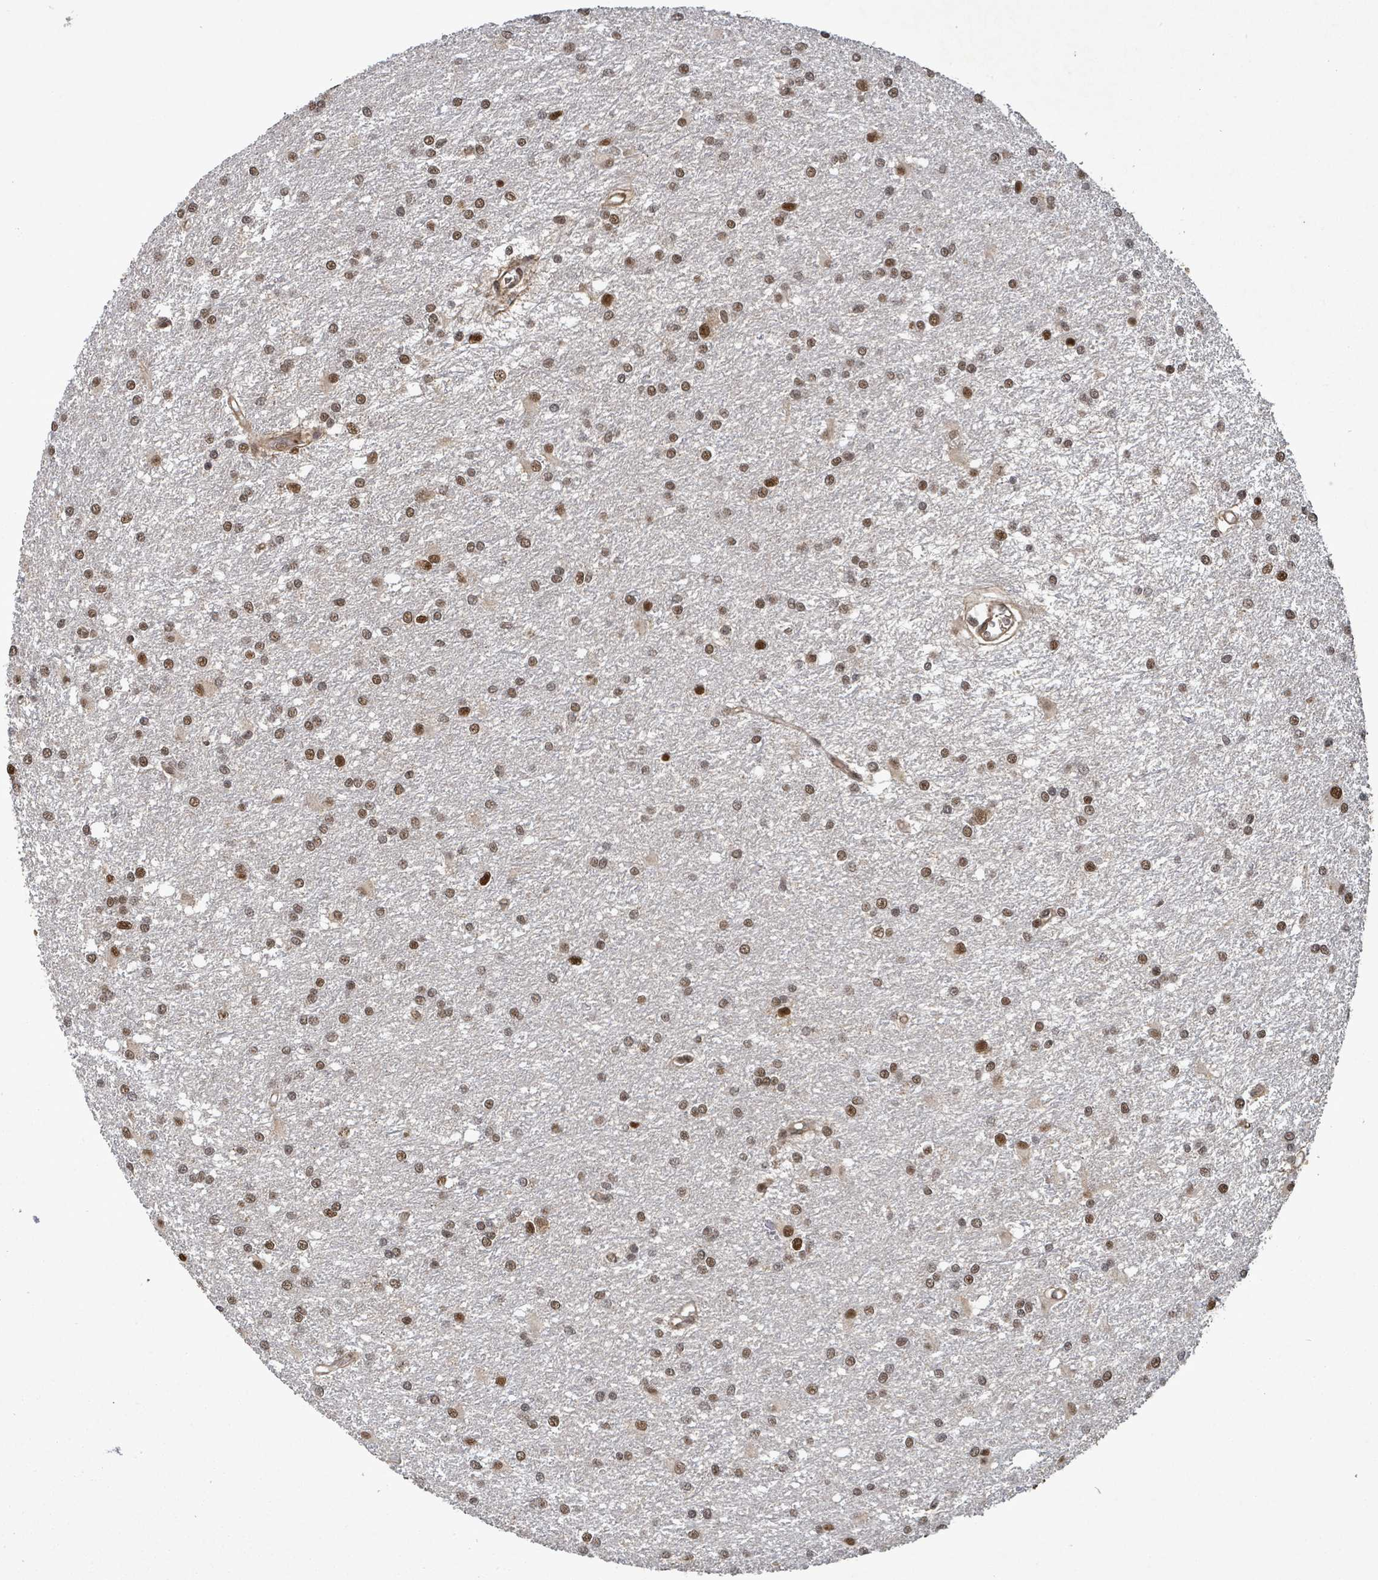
{"staining": {"intensity": "moderate", "quantity": ">75%", "location": "nuclear"}, "tissue": "glioma", "cell_type": "Tumor cells", "image_type": "cancer", "snomed": [{"axis": "morphology", "description": "Glioma, malignant, High grade"}, {"axis": "topography", "description": "Brain"}], "caption": "An immunohistochemistry (IHC) micrograph of neoplastic tissue is shown. Protein staining in brown labels moderate nuclear positivity in glioma within tumor cells.", "gene": "PATZ1", "patient": {"sex": "female", "age": 50}}